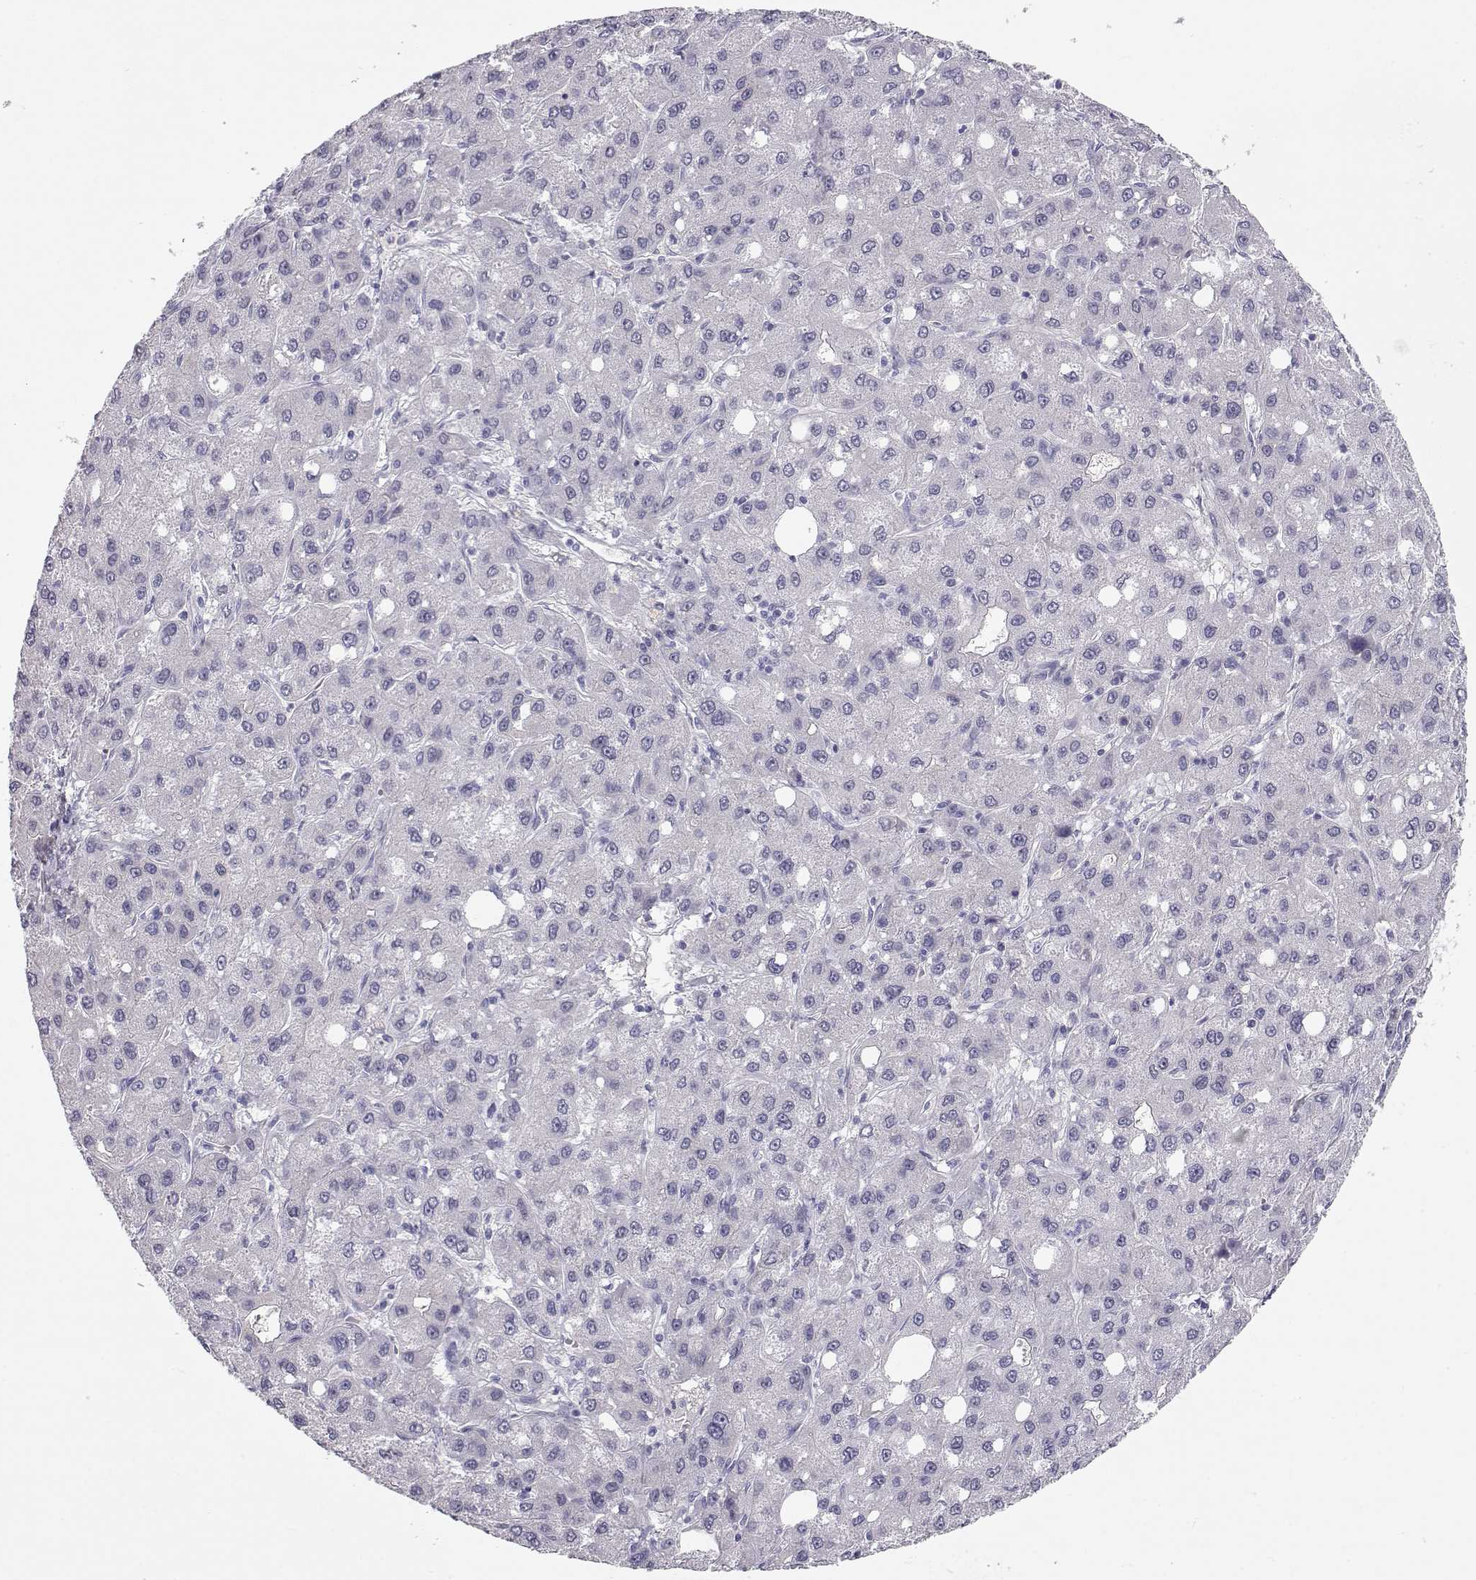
{"staining": {"intensity": "negative", "quantity": "none", "location": "none"}, "tissue": "liver cancer", "cell_type": "Tumor cells", "image_type": "cancer", "snomed": [{"axis": "morphology", "description": "Carcinoma, Hepatocellular, NOS"}, {"axis": "topography", "description": "Liver"}], "caption": "This is an immunohistochemistry (IHC) photomicrograph of liver hepatocellular carcinoma. There is no staining in tumor cells.", "gene": "GPR26", "patient": {"sex": "male", "age": 73}}